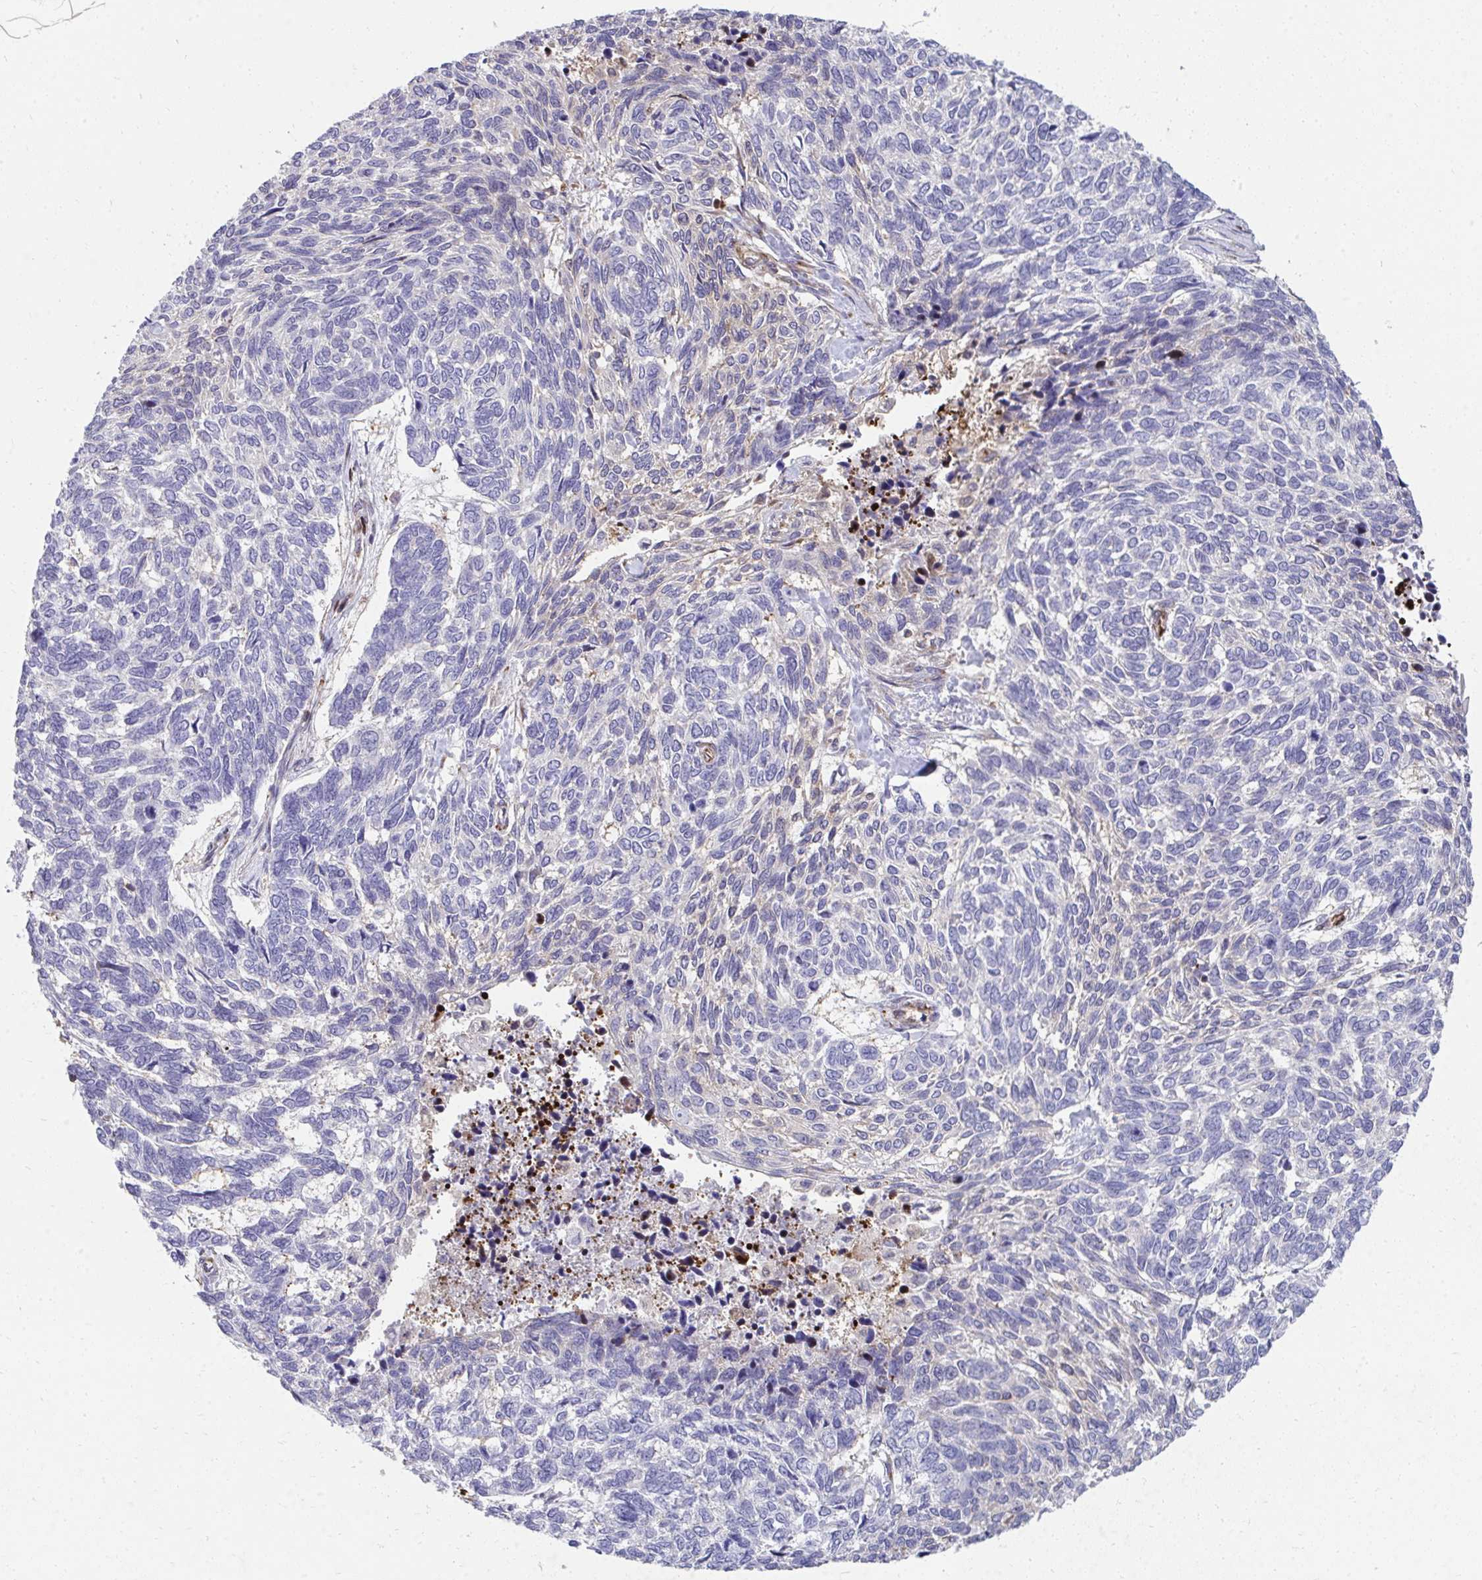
{"staining": {"intensity": "negative", "quantity": "none", "location": "none"}, "tissue": "skin cancer", "cell_type": "Tumor cells", "image_type": "cancer", "snomed": [{"axis": "morphology", "description": "Basal cell carcinoma"}, {"axis": "topography", "description": "Skin"}], "caption": "Protein analysis of skin basal cell carcinoma exhibits no significant expression in tumor cells.", "gene": "FOXN3", "patient": {"sex": "female", "age": 65}}